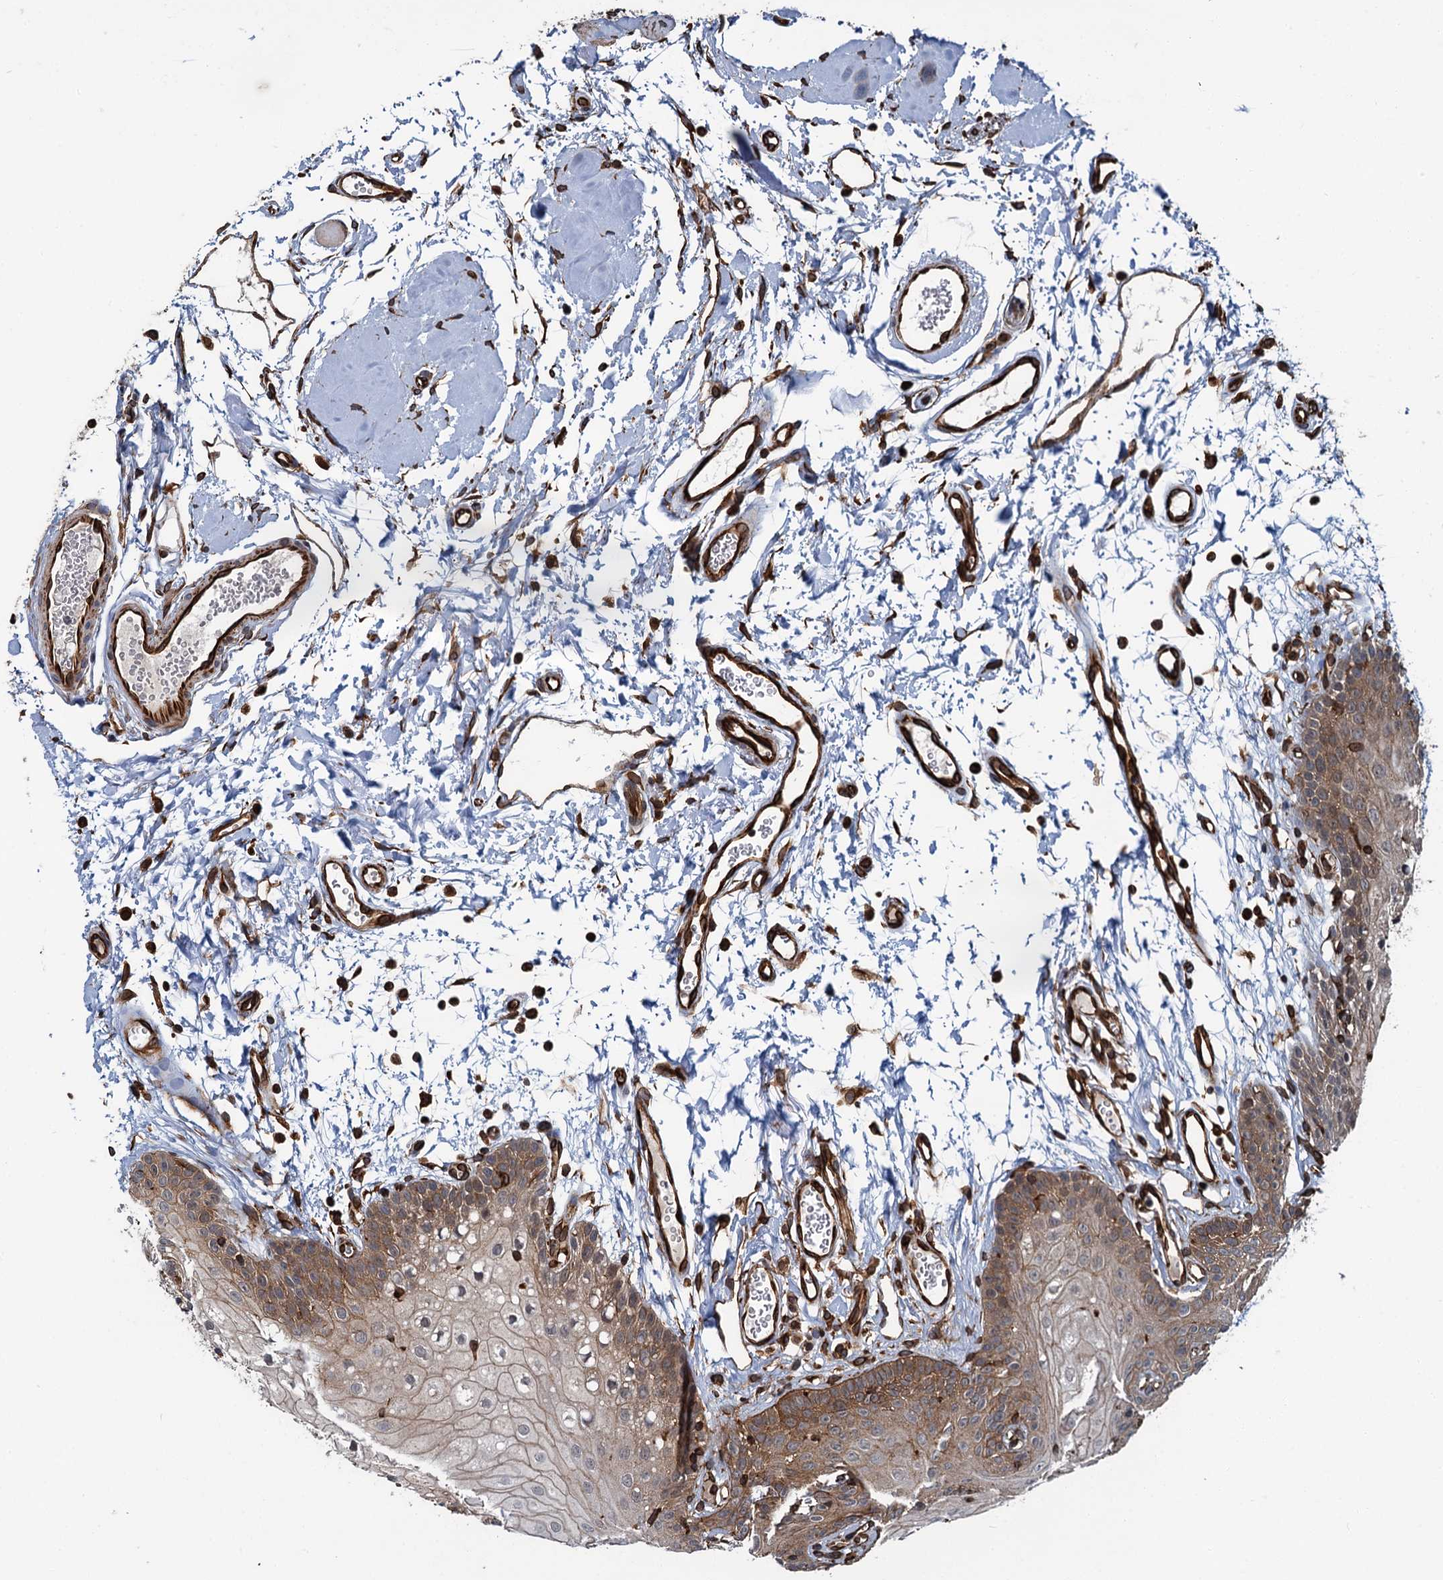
{"staining": {"intensity": "moderate", "quantity": ">75%", "location": "cytoplasmic/membranous"}, "tissue": "oral mucosa", "cell_type": "Squamous epithelial cells", "image_type": "normal", "snomed": [{"axis": "morphology", "description": "Normal tissue, NOS"}, {"axis": "topography", "description": "Oral tissue"}, {"axis": "topography", "description": "Tounge, NOS"}], "caption": "A micrograph of oral mucosa stained for a protein reveals moderate cytoplasmic/membranous brown staining in squamous epithelial cells. Immunohistochemistry (ihc) stains the protein in brown and the nuclei are stained blue.", "gene": "ZFYVE19", "patient": {"sex": "female", "age": 73}}